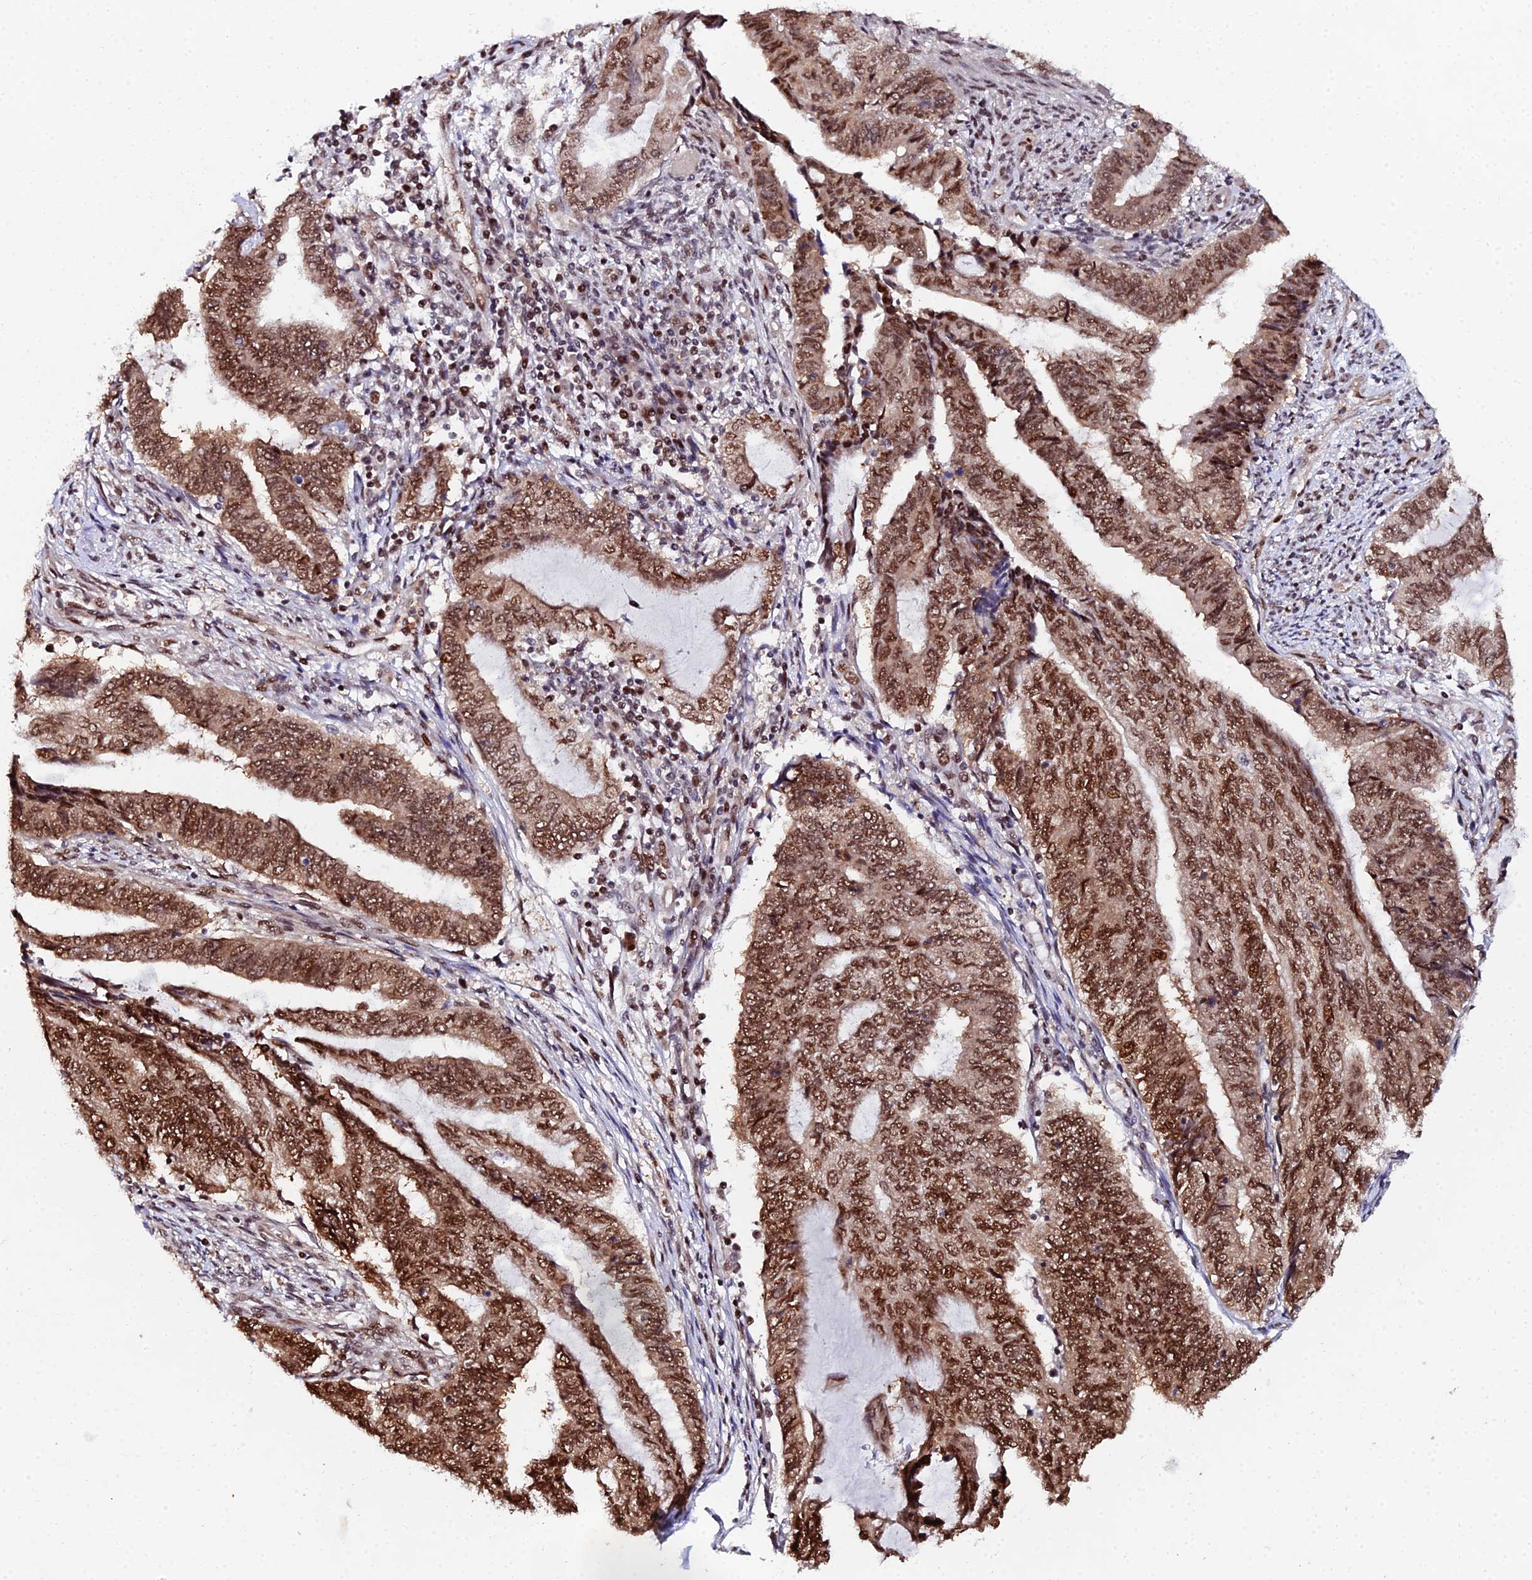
{"staining": {"intensity": "strong", "quantity": ">75%", "location": "cytoplasmic/membranous,nuclear"}, "tissue": "endometrial cancer", "cell_type": "Tumor cells", "image_type": "cancer", "snomed": [{"axis": "morphology", "description": "Adenocarcinoma, NOS"}, {"axis": "topography", "description": "Uterus"}, {"axis": "topography", "description": "Endometrium"}], "caption": "Immunohistochemistry (IHC) (DAB) staining of human endometrial cancer (adenocarcinoma) exhibits strong cytoplasmic/membranous and nuclear protein staining in approximately >75% of tumor cells. (IHC, brightfield microscopy, high magnification).", "gene": "TIFA", "patient": {"sex": "female", "age": 70}}